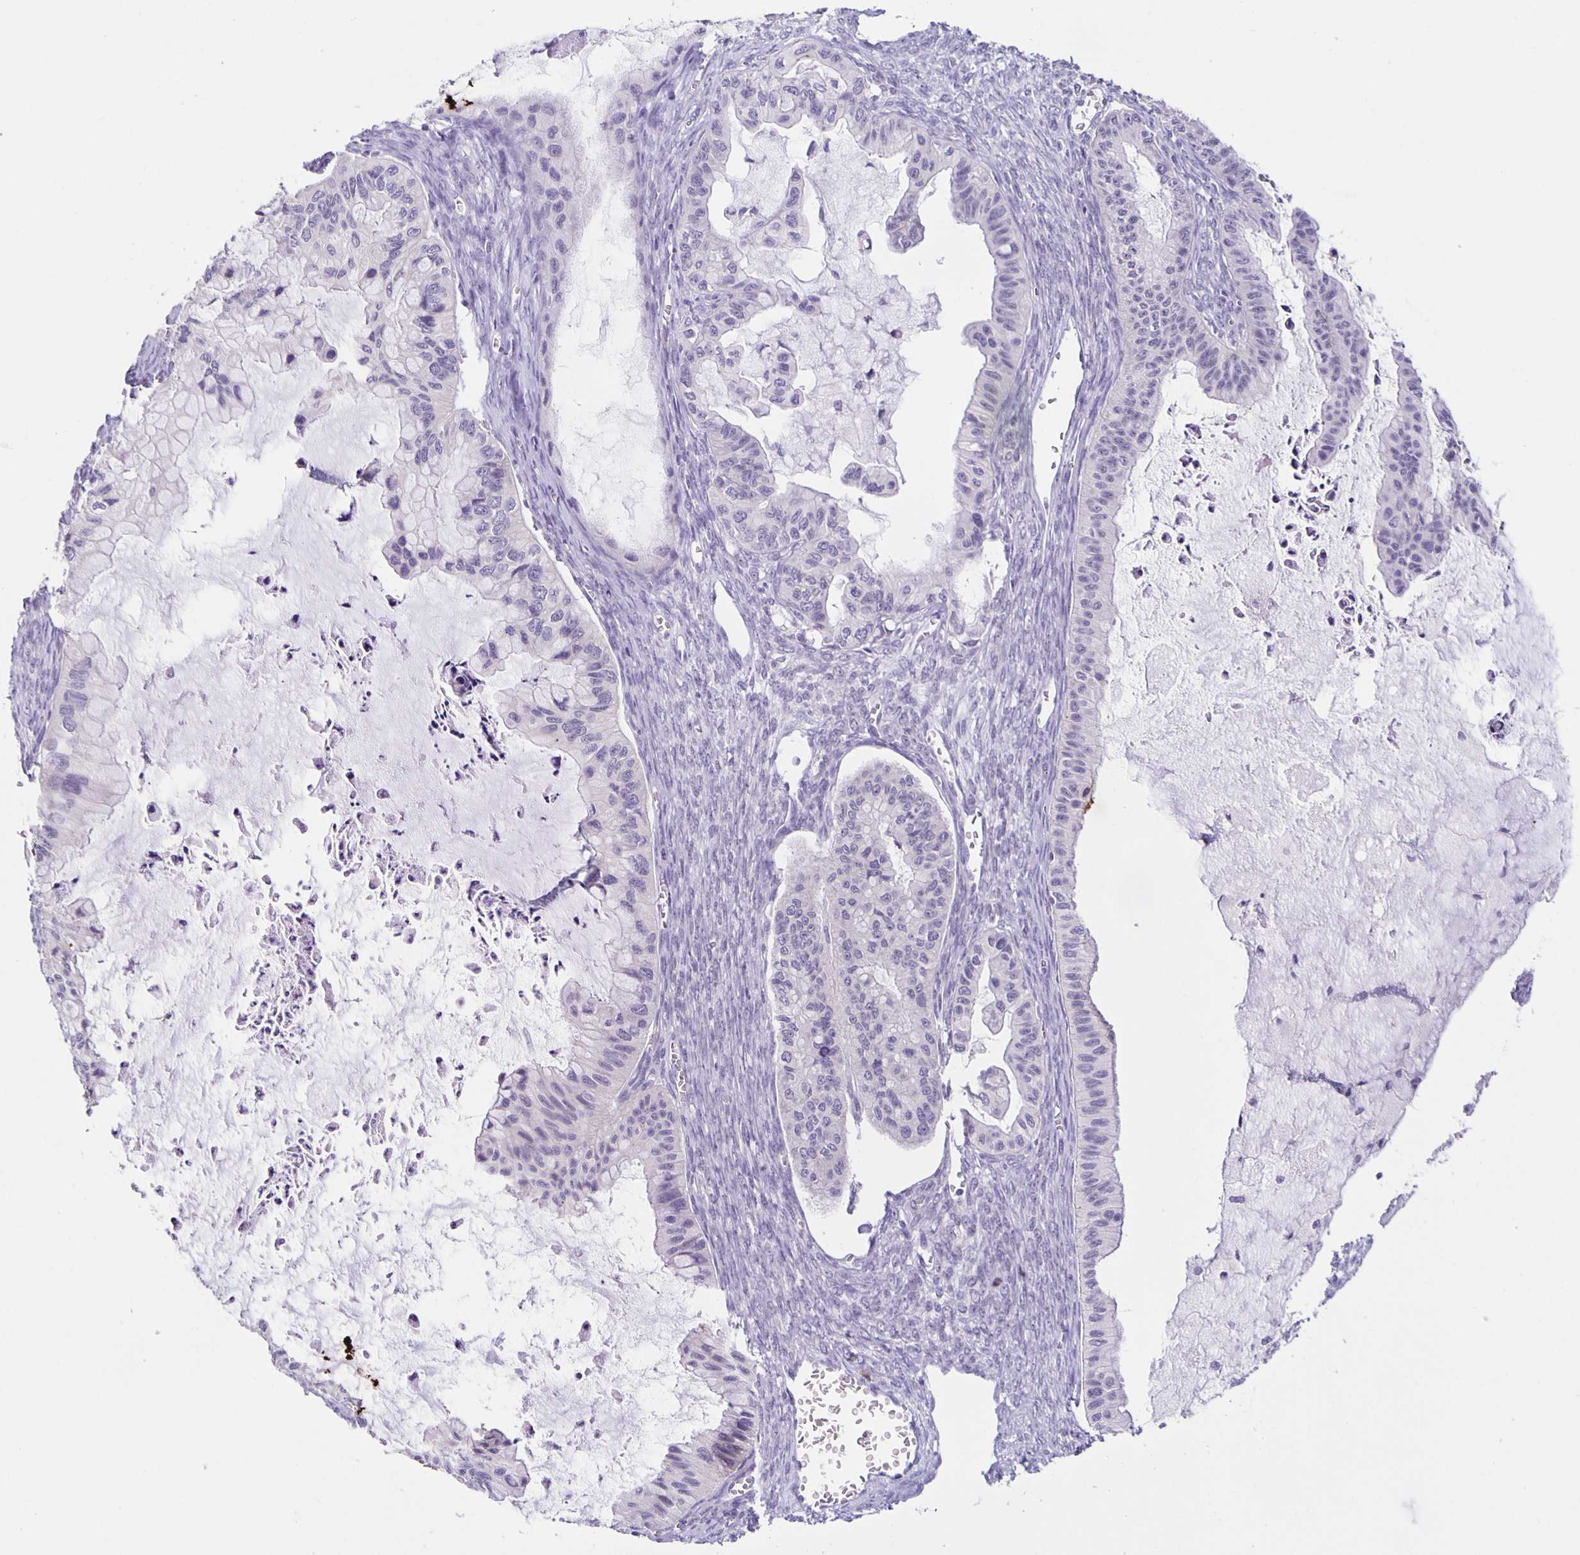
{"staining": {"intensity": "negative", "quantity": "none", "location": "none"}, "tissue": "ovarian cancer", "cell_type": "Tumor cells", "image_type": "cancer", "snomed": [{"axis": "morphology", "description": "Cystadenocarcinoma, mucinous, NOS"}, {"axis": "topography", "description": "Ovary"}], "caption": "Human ovarian mucinous cystadenocarcinoma stained for a protein using immunohistochemistry (IHC) exhibits no staining in tumor cells.", "gene": "SLC12A3", "patient": {"sex": "female", "age": 72}}